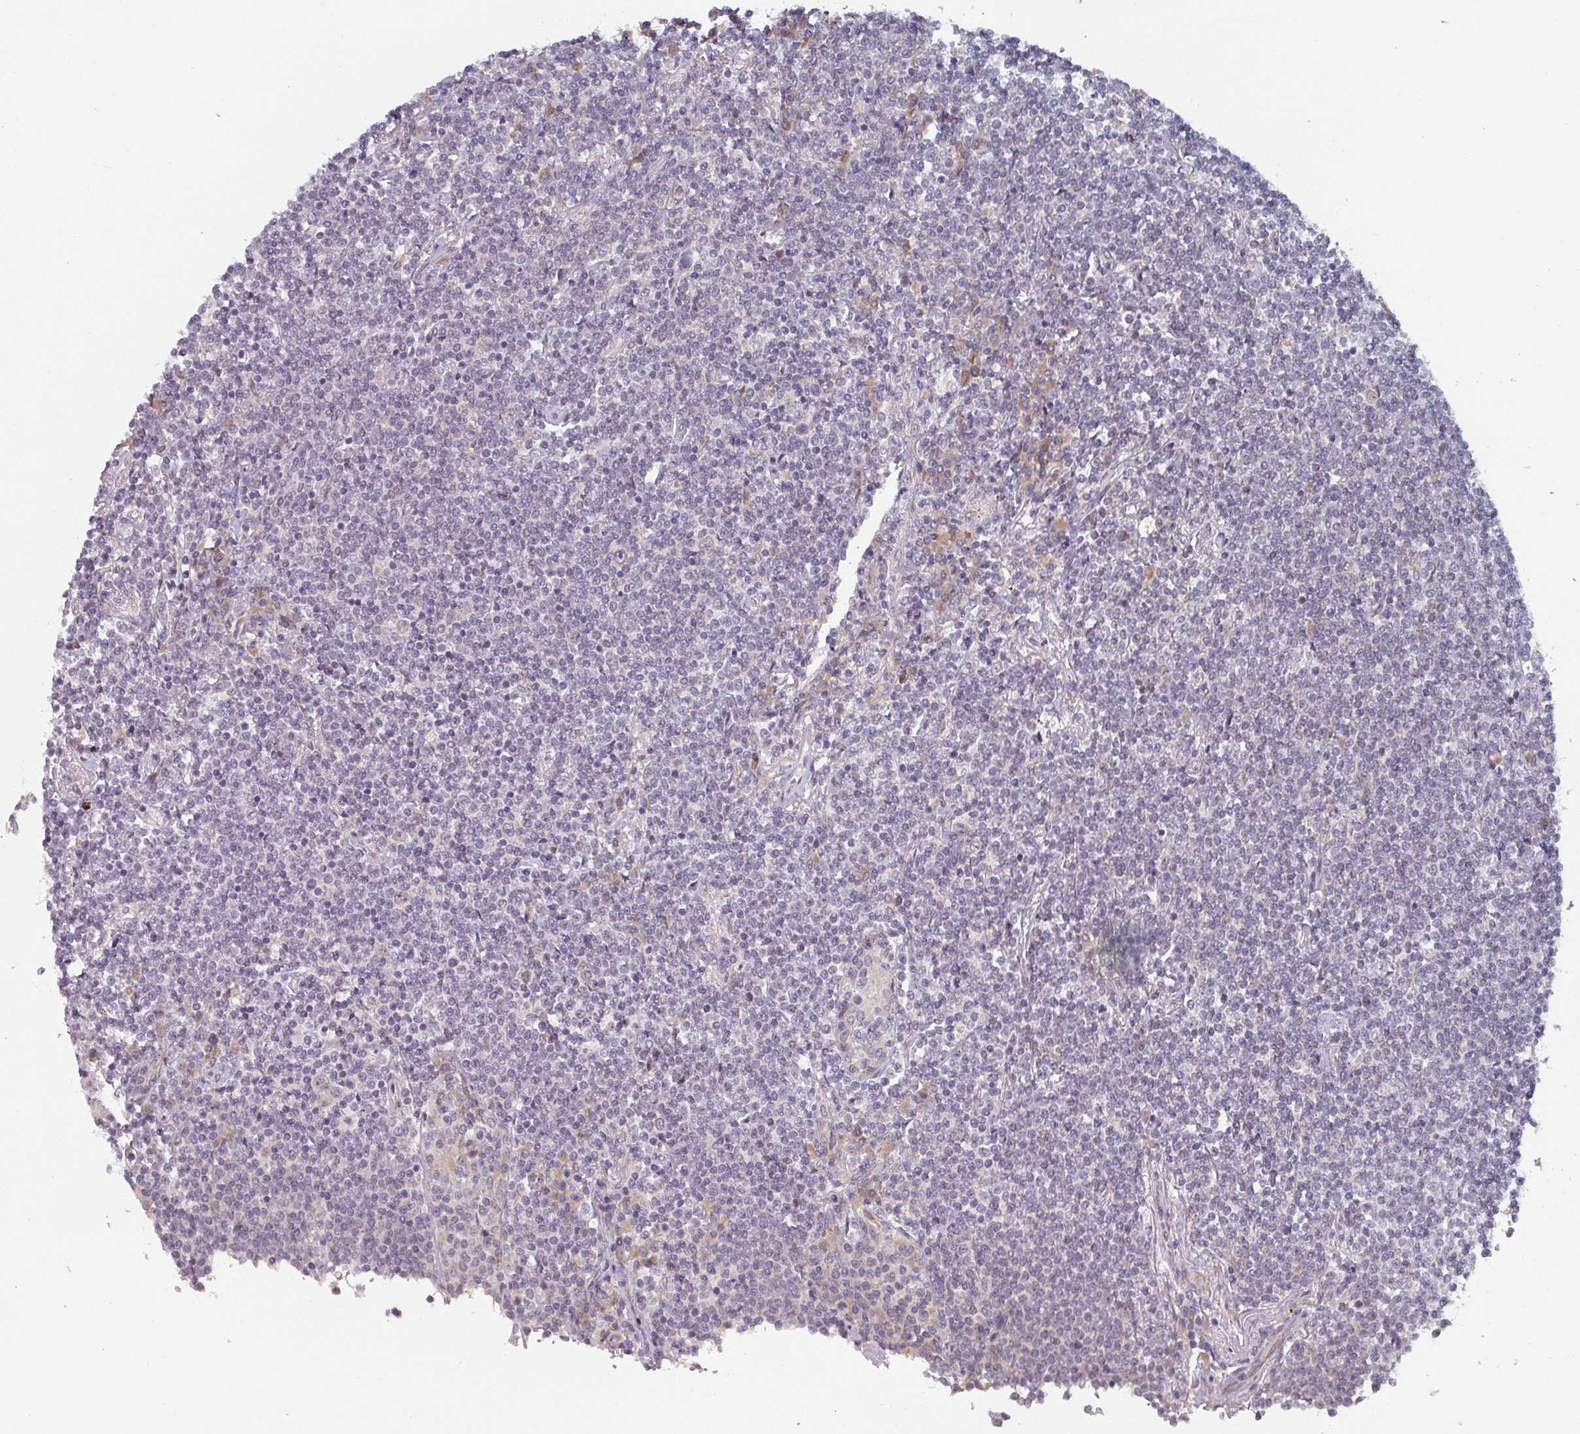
{"staining": {"intensity": "negative", "quantity": "none", "location": "none"}, "tissue": "lymphoma", "cell_type": "Tumor cells", "image_type": "cancer", "snomed": [{"axis": "morphology", "description": "Malignant lymphoma, non-Hodgkin's type, Low grade"}, {"axis": "topography", "description": "Lung"}], "caption": "Low-grade malignant lymphoma, non-Hodgkin's type was stained to show a protein in brown. There is no significant staining in tumor cells.", "gene": "TAPT1", "patient": {"sex": "female", "age": 71}}